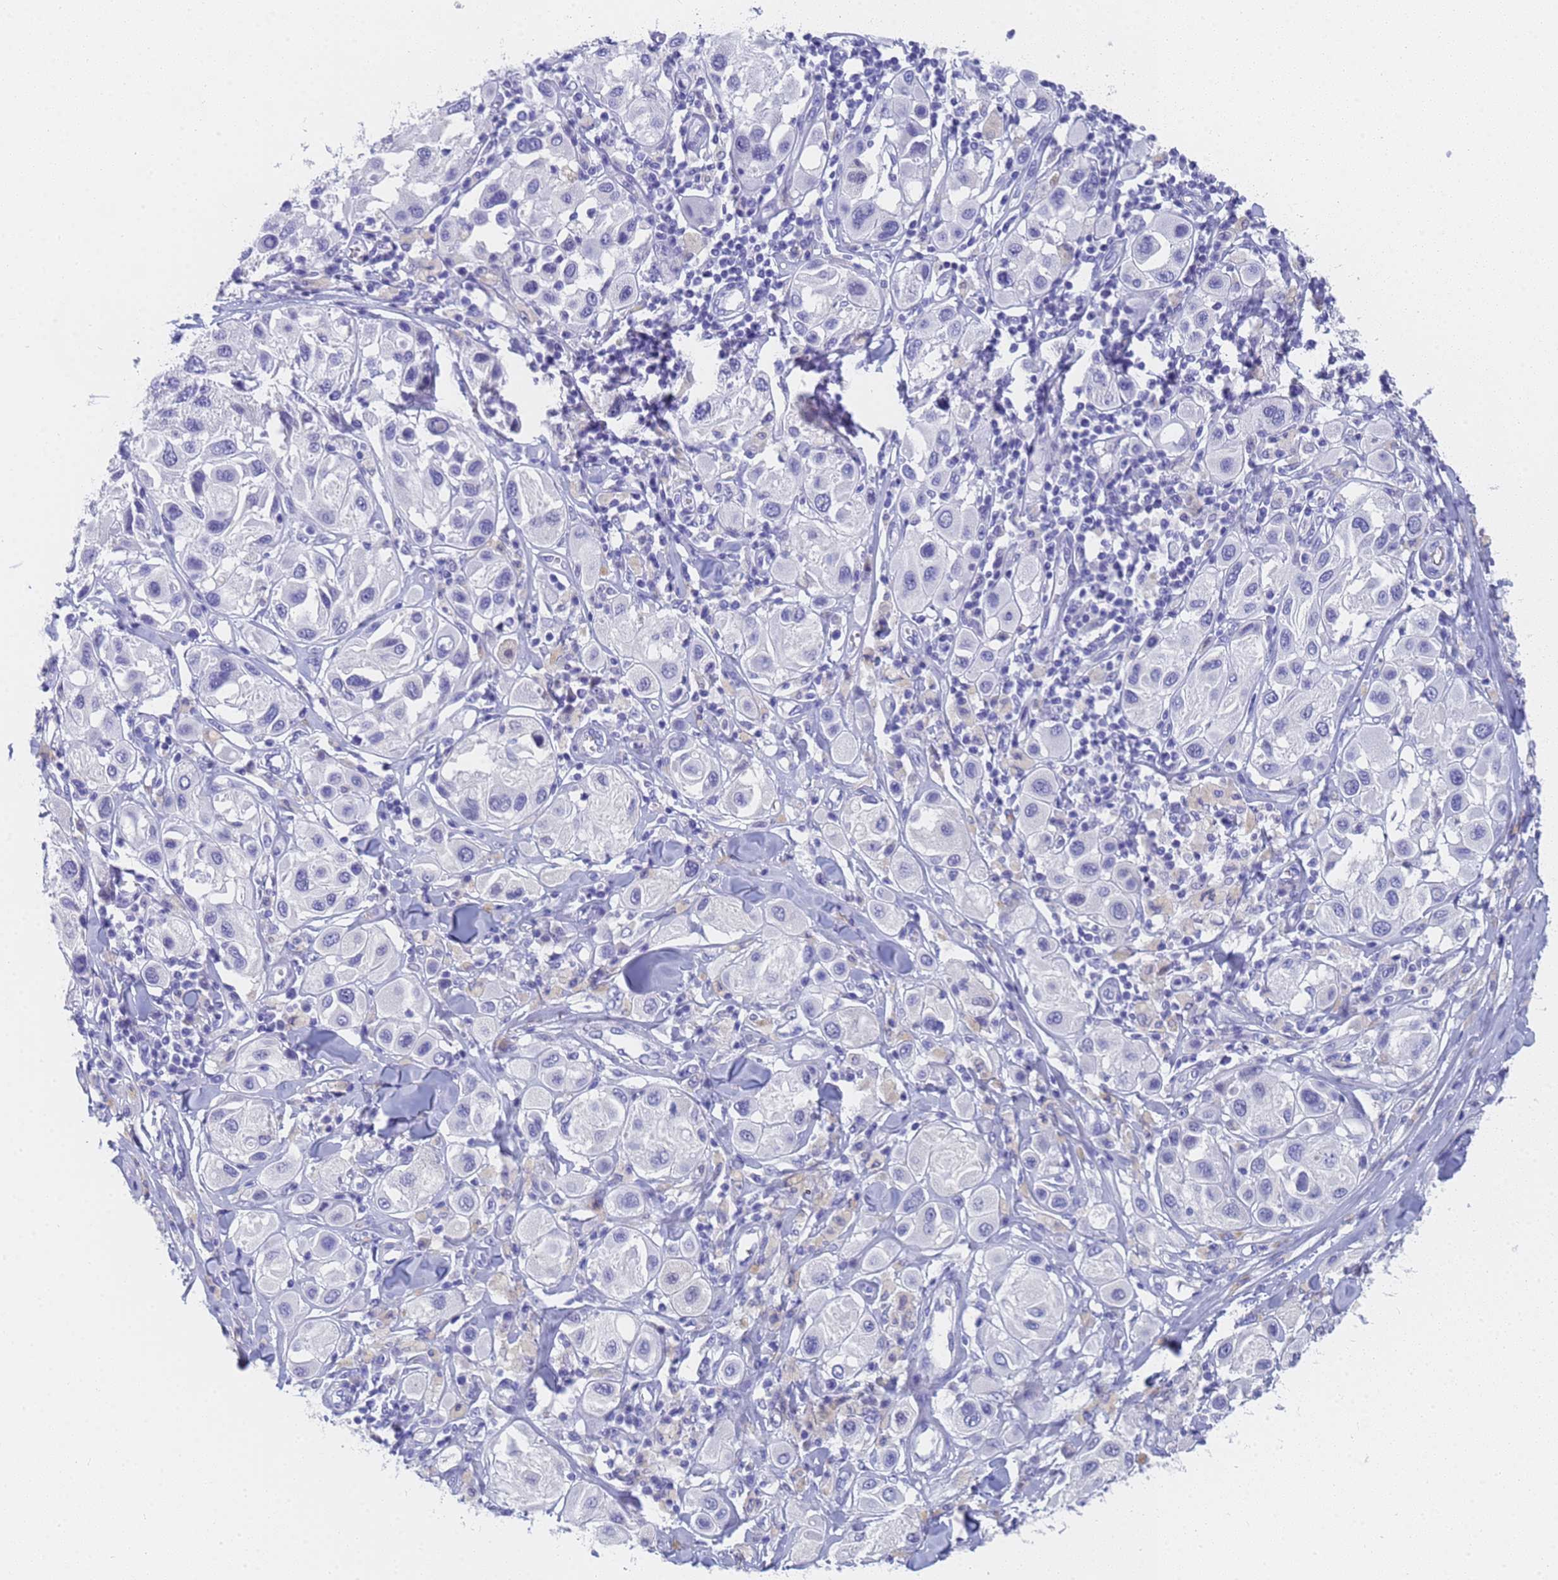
{"staining": {"intensity": "negative", "quantity": "none", "location": "none"}, "tissue": "melanoma", "cell_type": "Tumor cells", "image_type": "cancer", "snomed": [{"axis": "morphology", "description": "Malignant melanoma, Metastatic site"}, {"axis": "topography", "description": "Skin"}], "caption": "Tumor cells are negative for protein expression in human melanoma.", "gene": "STATH", "patient": {"sex": "male", "age": 41}}